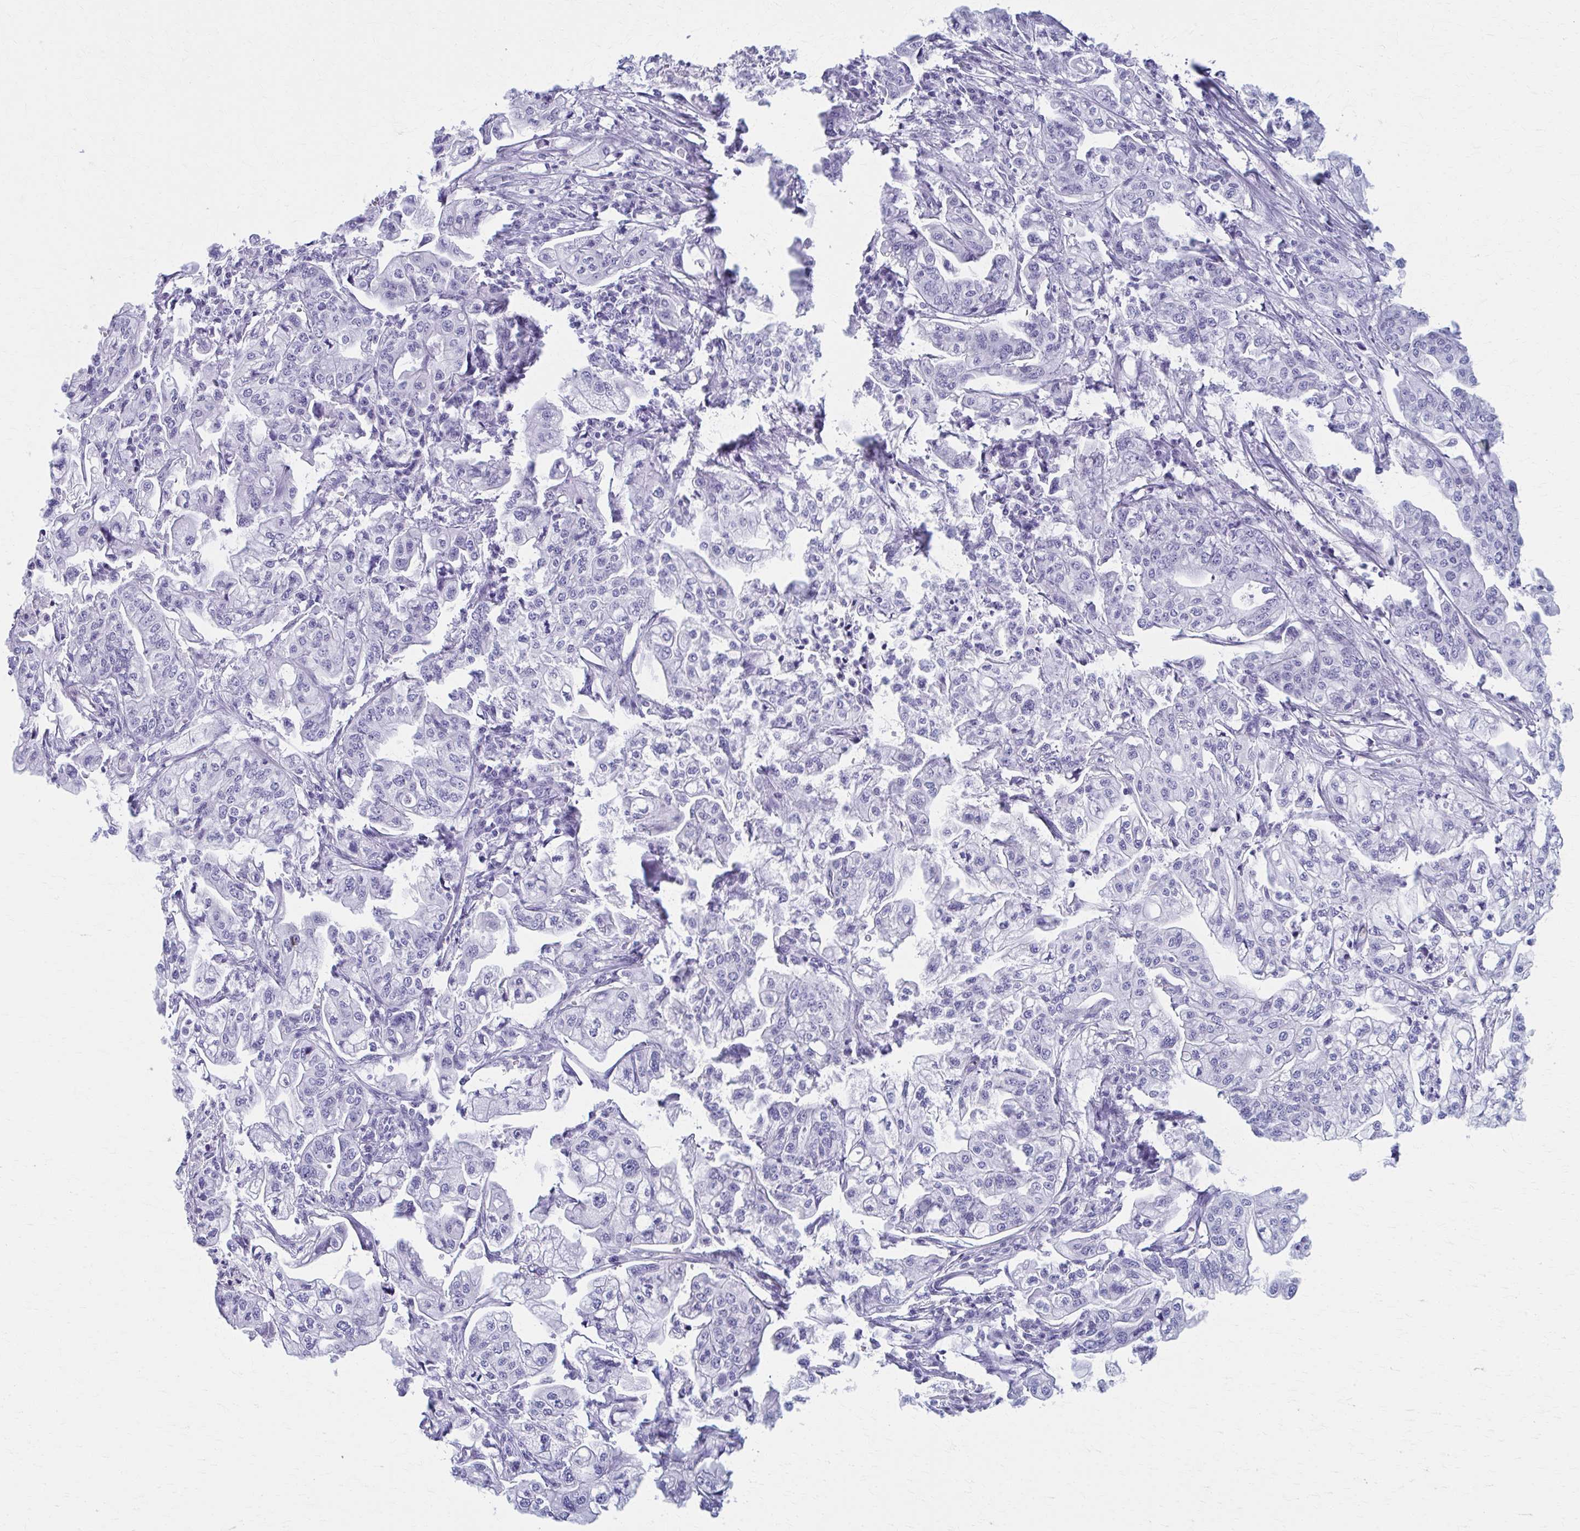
{"staining": {"intensity": "negative", "quantity": "none", "location": "none"}, "tissue": "pancreatic cancer", "cell_type": "Tumor cells", "image_type": "cancer", "snomed": [{"axis": "morphology", "description": "Adenocarcinoma, NOS"}, {"axis": "topography", "description": "Pancreas"}], "caption": "An image of human pancreatic cancer is negative for staining in tumor cells. (Brightfield microscopy of DAB immunohistochemistry at high magnification).", "gene": "MPLKIP", "patient": {"sex": "male", "age": 68}}